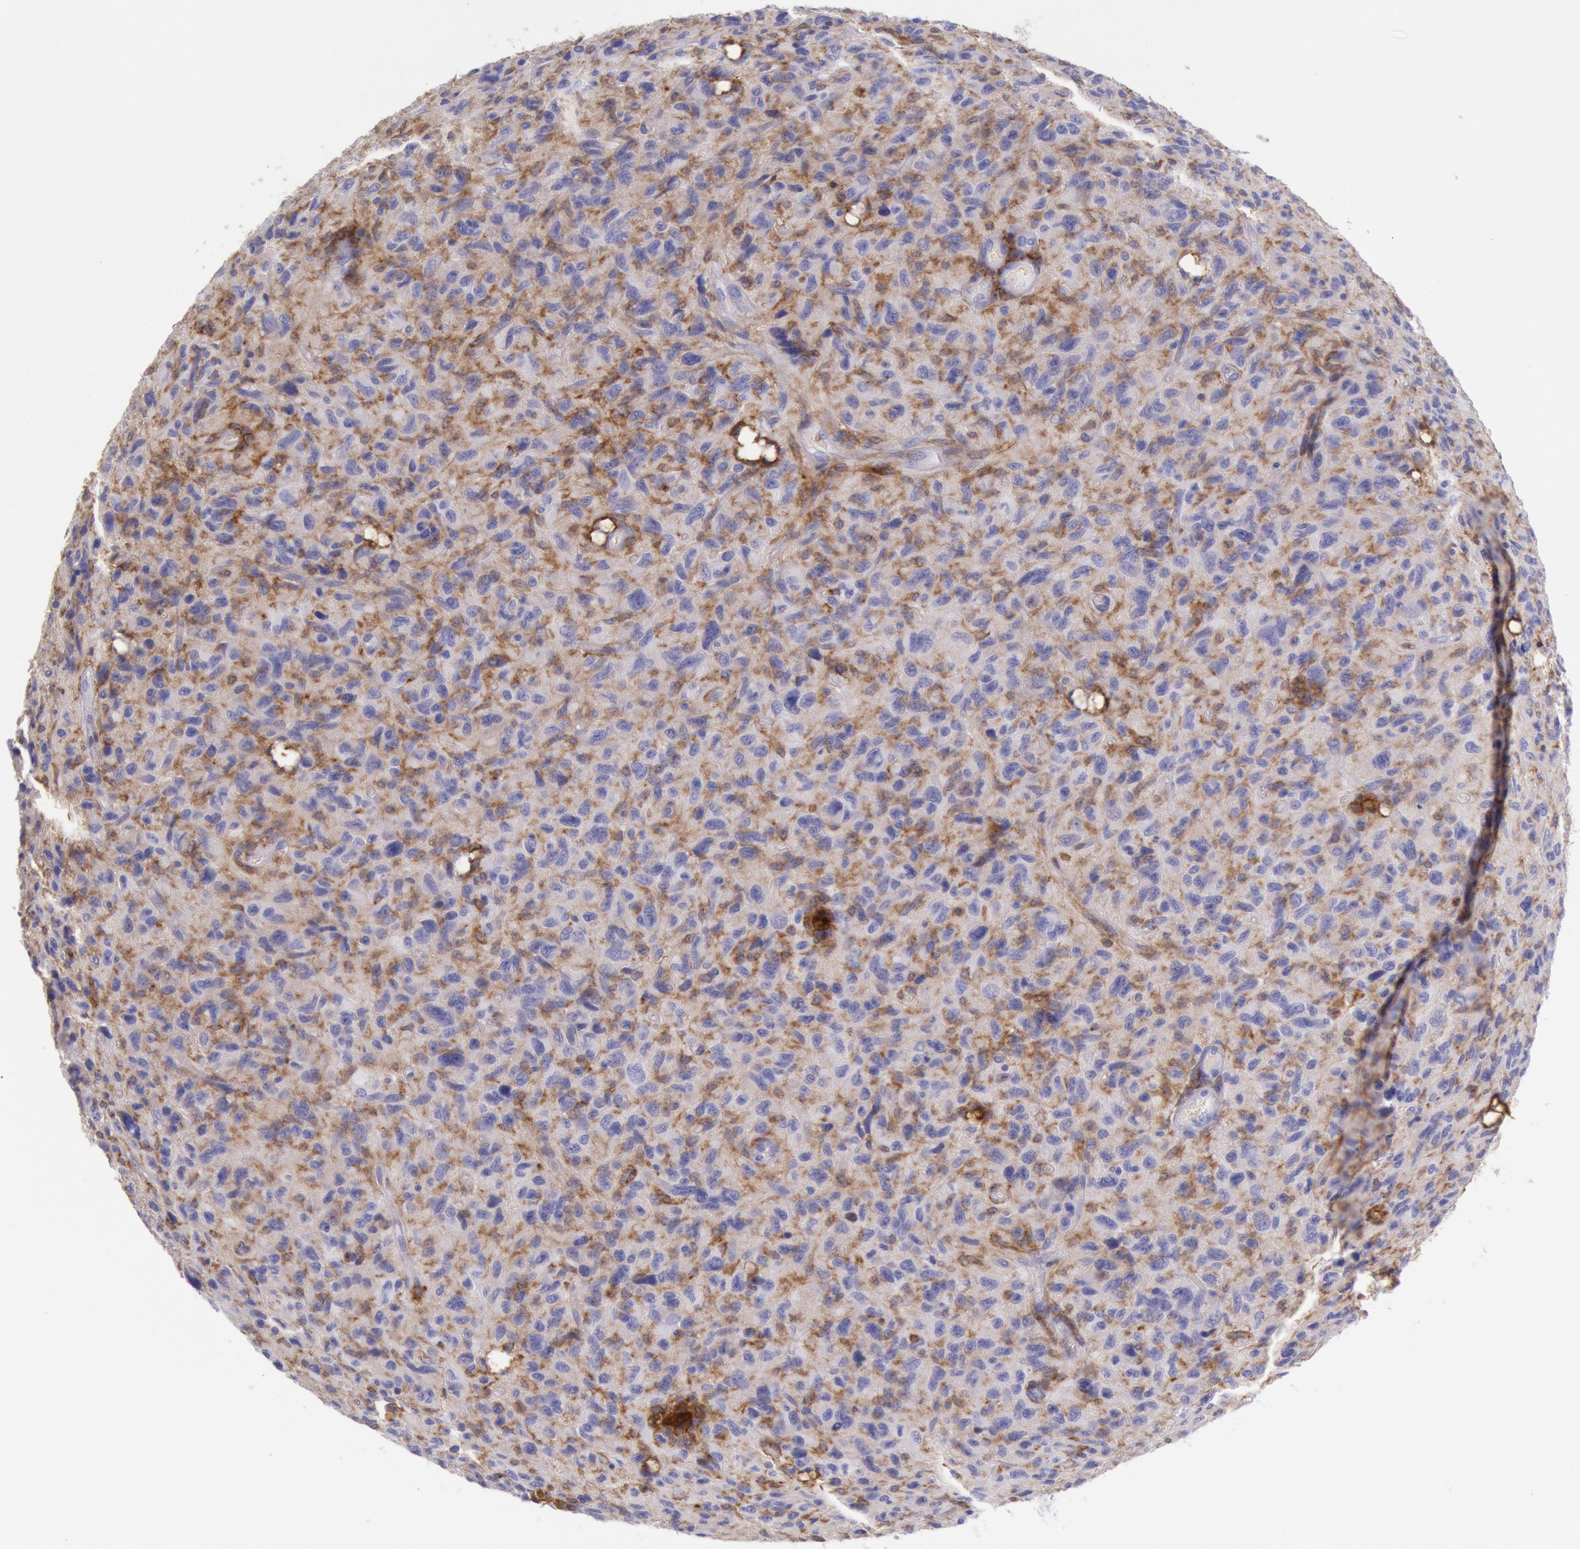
{"staining": {"intensity": "moderate", "quantity": "<25%", "location": "cytoplasmic/membranous"}, "tissue": "glioma", "cell_type": "Tumor cells", "image_type": "cancer", "snomed": [{"axis": "morphology", "description": "Glioma, malignant, High grade"}, {"axis": "topography", "description": "Brain"}], "caption": "An IHC micrograph of neoplastic tissue is shown. Protein staining in brown labels moderate cytoplasmic/membranous positivity in glioma within tumor cells.", "gene": "LYN", "patient": {"sex": "female", "age": 60}}